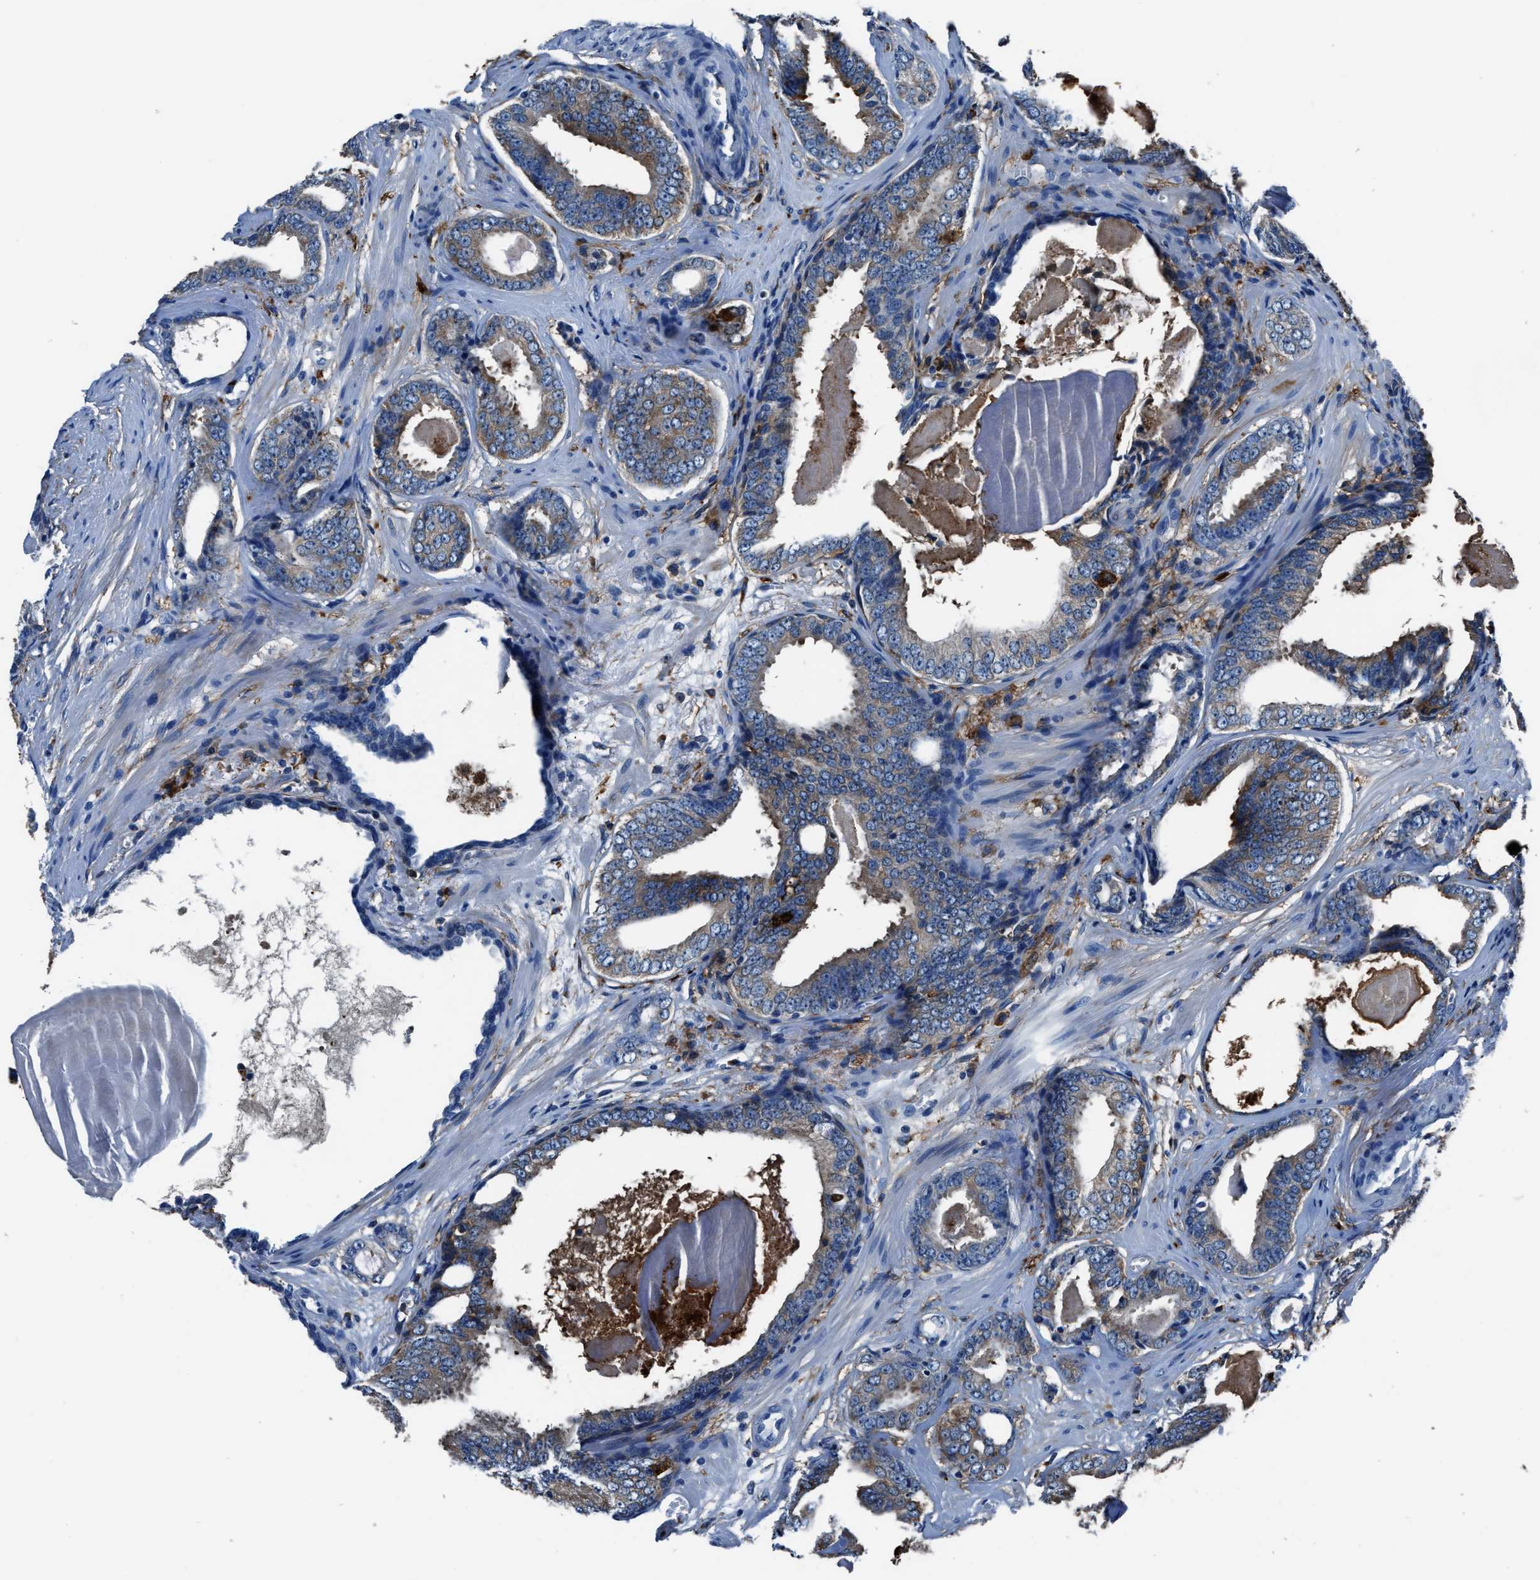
{"staining": {"intensity": "weak", "quantity": ">75%", "location": "cytoplasmic/membranous"}, "tissue": "prostate cancer", "cell_type": "Tumor cells", "image_type": "cancer", "snomed": [{"axis": "morphology", "description": "Adenocarcinoma, Medium grade"}, {"axis": "topography", "description": "Prostate"}], "caption": "Immunohistochemical staining of human prostate cancer shows low levels of weak cytoplasmic/membranous staining in about >75% of tumor cells. The staining is performed using DAB brown chromogen to label protein expression. The nuclei are counter-stained blue using hematoxylin.", "gene": "FTL", "patient": {"sex": "male", "age": 79}}